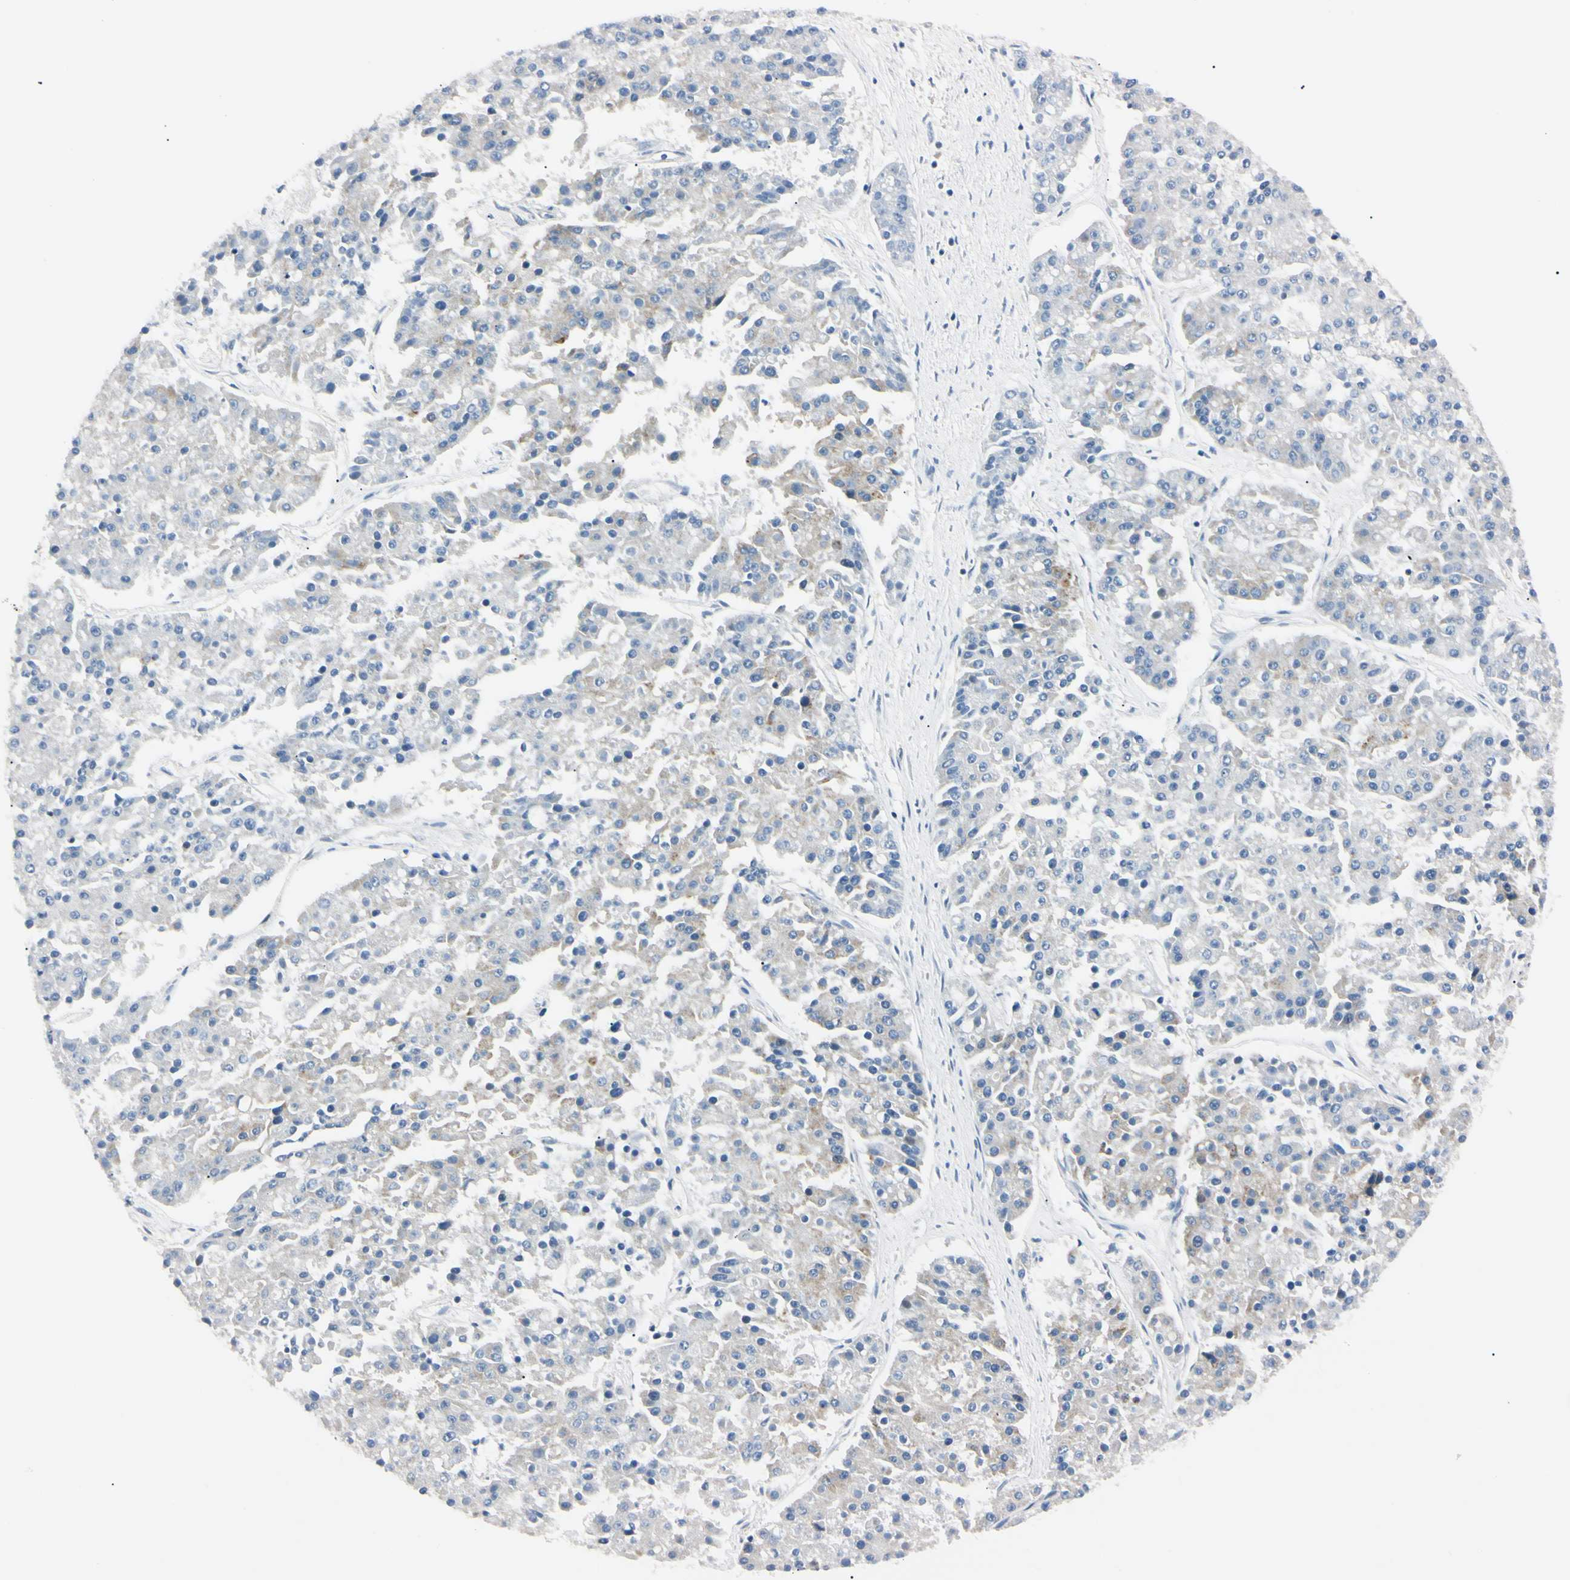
{"staining": {"intensity": "negative", "quantity": "none", "location": "none"}, "tissue": "pancreatic cancer", "cell_type": "Tumor cells", "image_type": "cancer", "snomed": [{"axis": "morphology", "description": "Adenocarcinoma, NOS"}, {"axis": "topography", "description": "Pancreas"}], "caption": "Tumor cells show no significant staining in adenocarcinoma (pancreatic). (DAB immunohistochemistry with hematoxylin counter stain).", "gene": "C1orf174", "patient": {"sex": "male", "age": 50}}